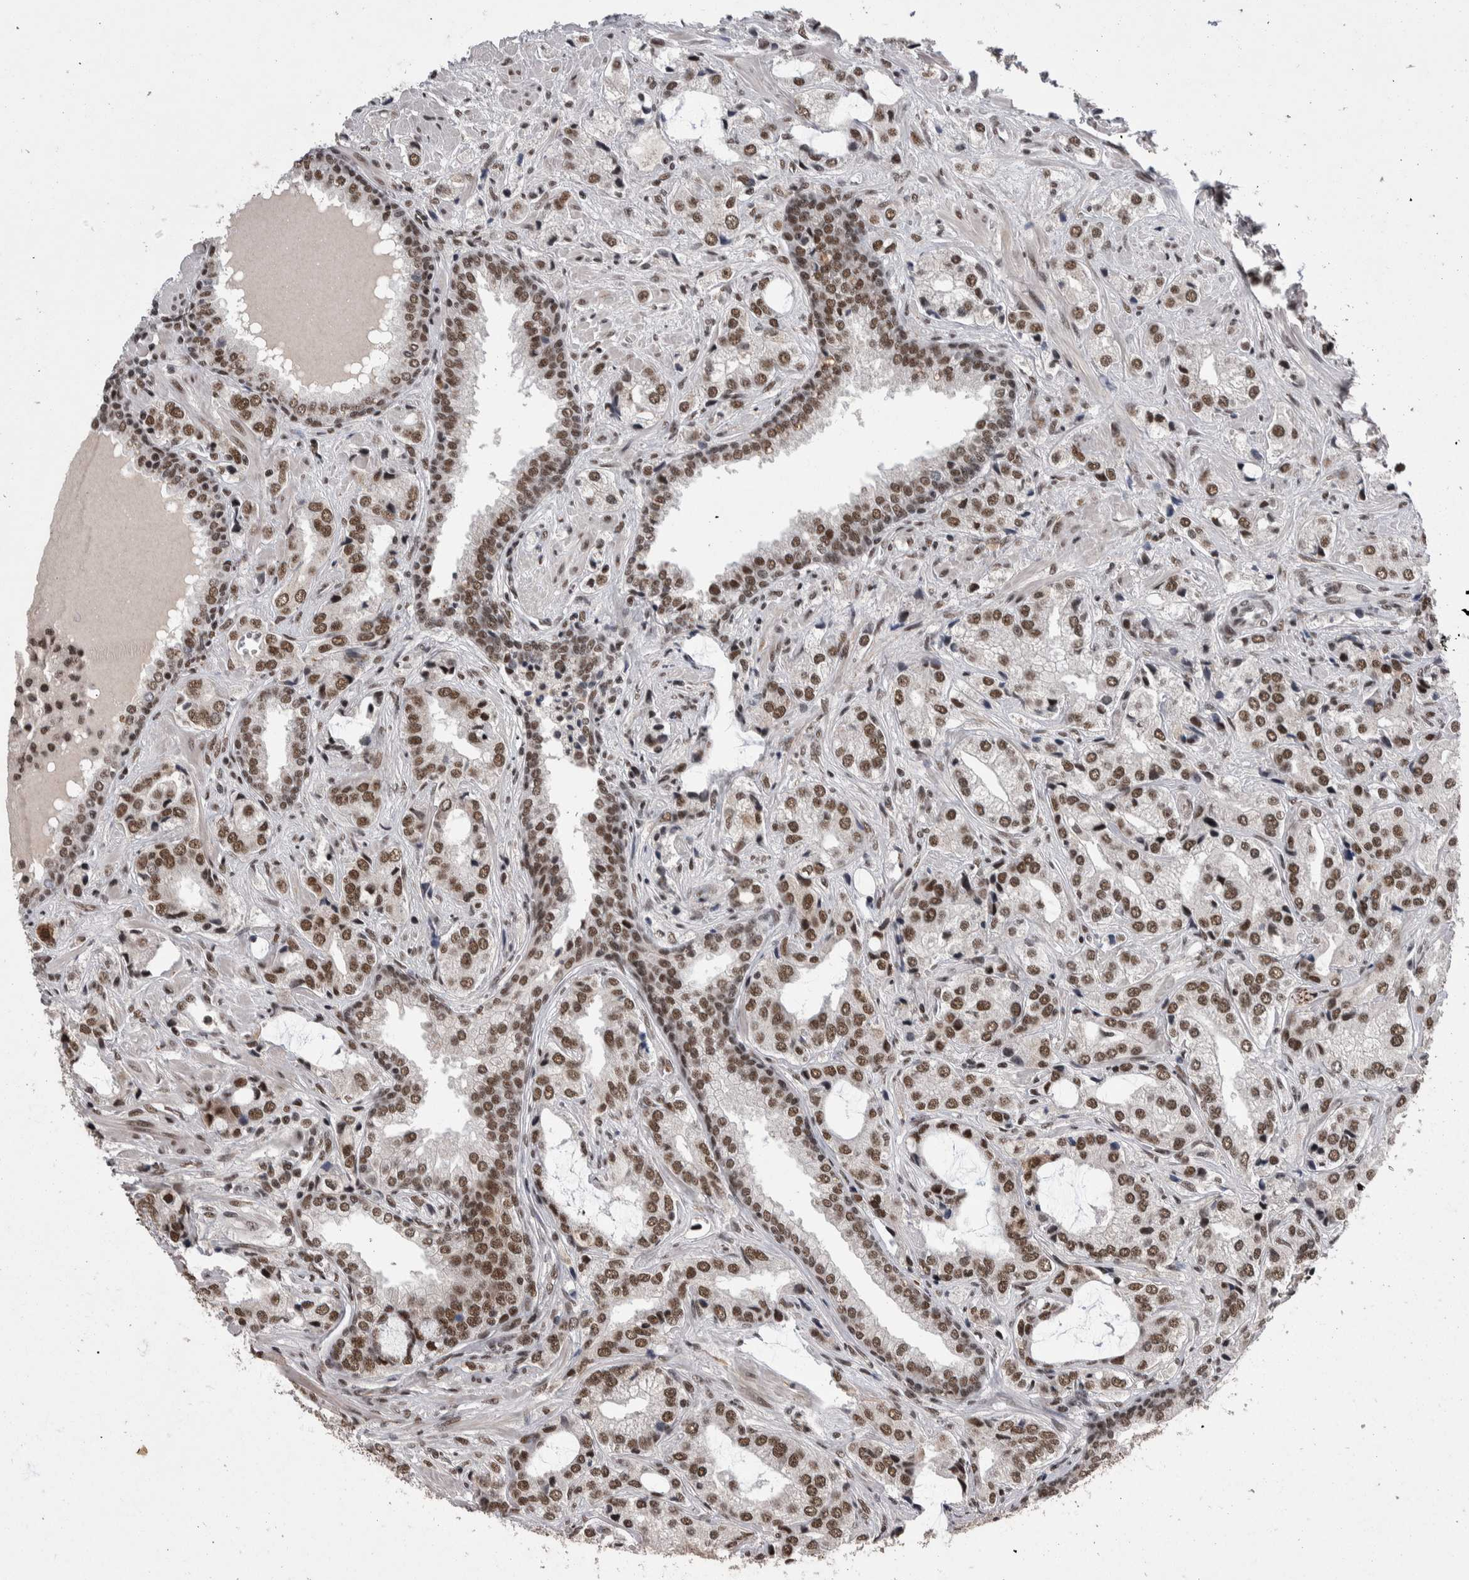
{"staining": {"intensity": "moderate", "quantity": ">75%", "location": "nuclear"}, "tissue": "prostate cancer", "cell_type": "Tumor cells", "image_type": "cancer", "snomed": [{"axis": "morphology", "description": "Adenocarcinoma, High grade"}, {"axis": "topography", "description": "Prostate"}], "caption": "Prostate adenocarcinoma (high-grade) stained with immunohistochemistry (IHC) exhibits moderate nuclear positivity in approximately >75% of tumor cells.", "gene": "DMTF1", "patient": {"sex": "male", "age": 66}}